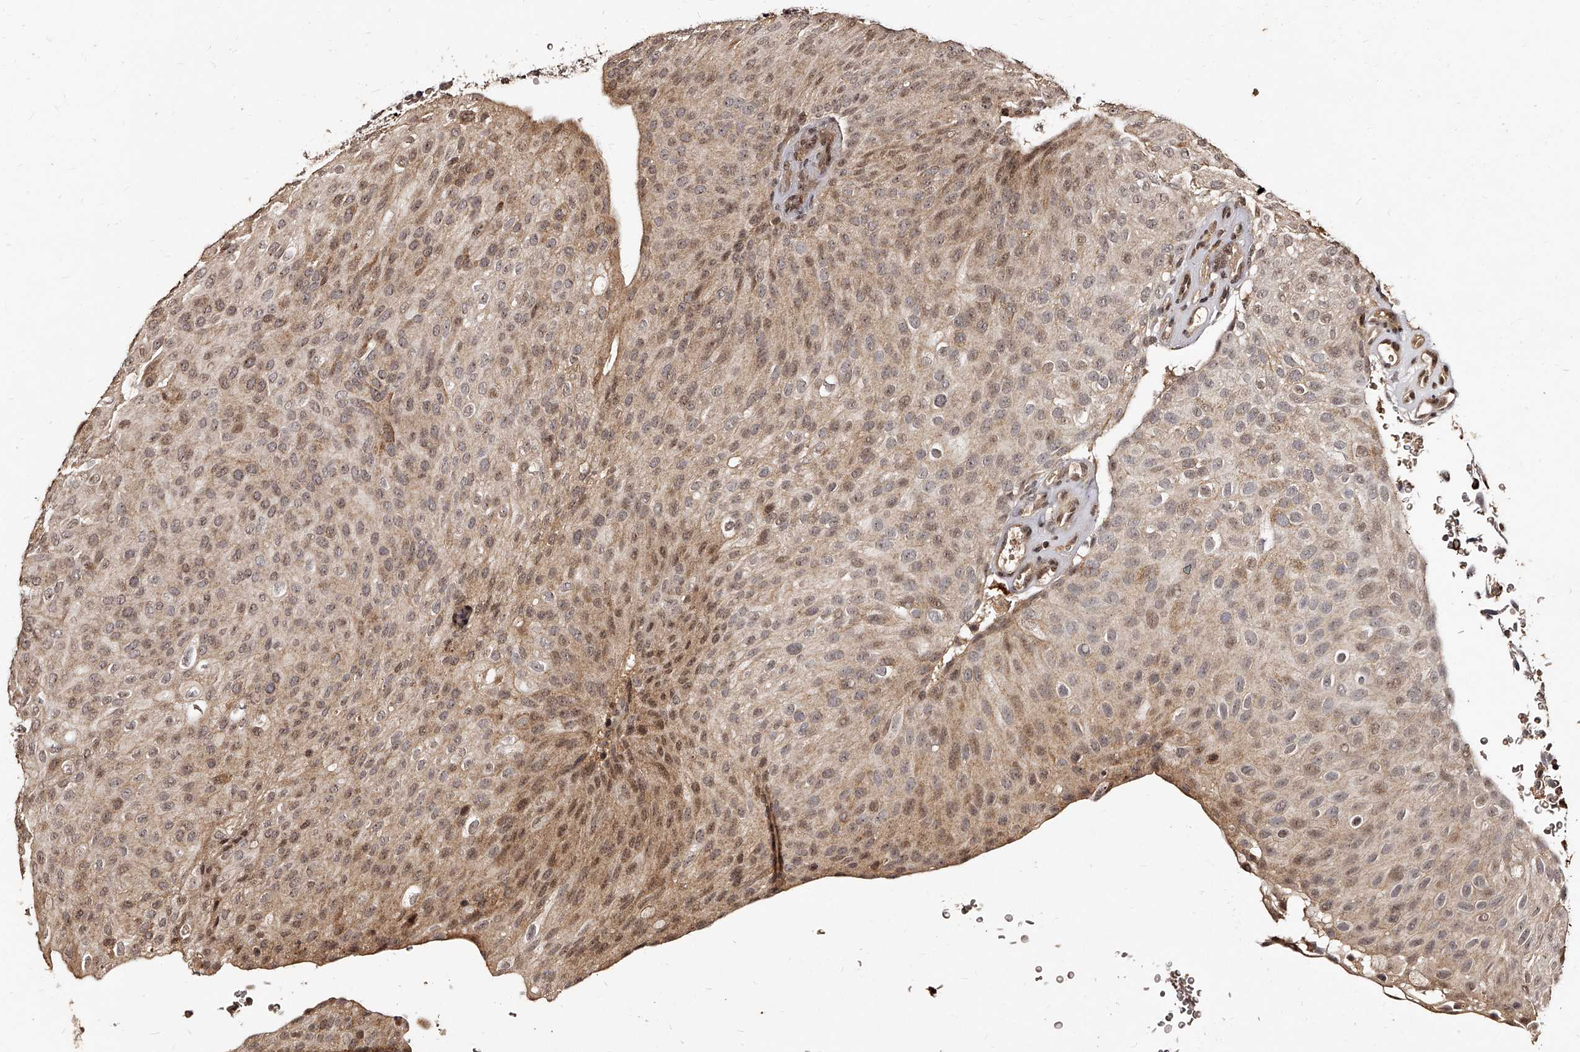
{"staining": {"intensity": "moderate", "quantity": ">75%", "location": "cytoplasmic/membranous,nuclear"}, "tissue": "urothelial cancer", "cell_type": "Tumor cells", "image_type": "cancer", "snomed": [{"axis": "morphology", "description": "Urothelial carcinoma, Low grade"}, {"axis": "topography", "description": "Urinary bladder"}], "caption": "There is medium levels of moderate cytoplasmic/membranous and nuclear staining in tumor cells of urothelial cancer, as demonstrated by immunohistochemical staining (brown color).", "gene": "TSHR", "patient": {"sex": "male", "age": 78}}